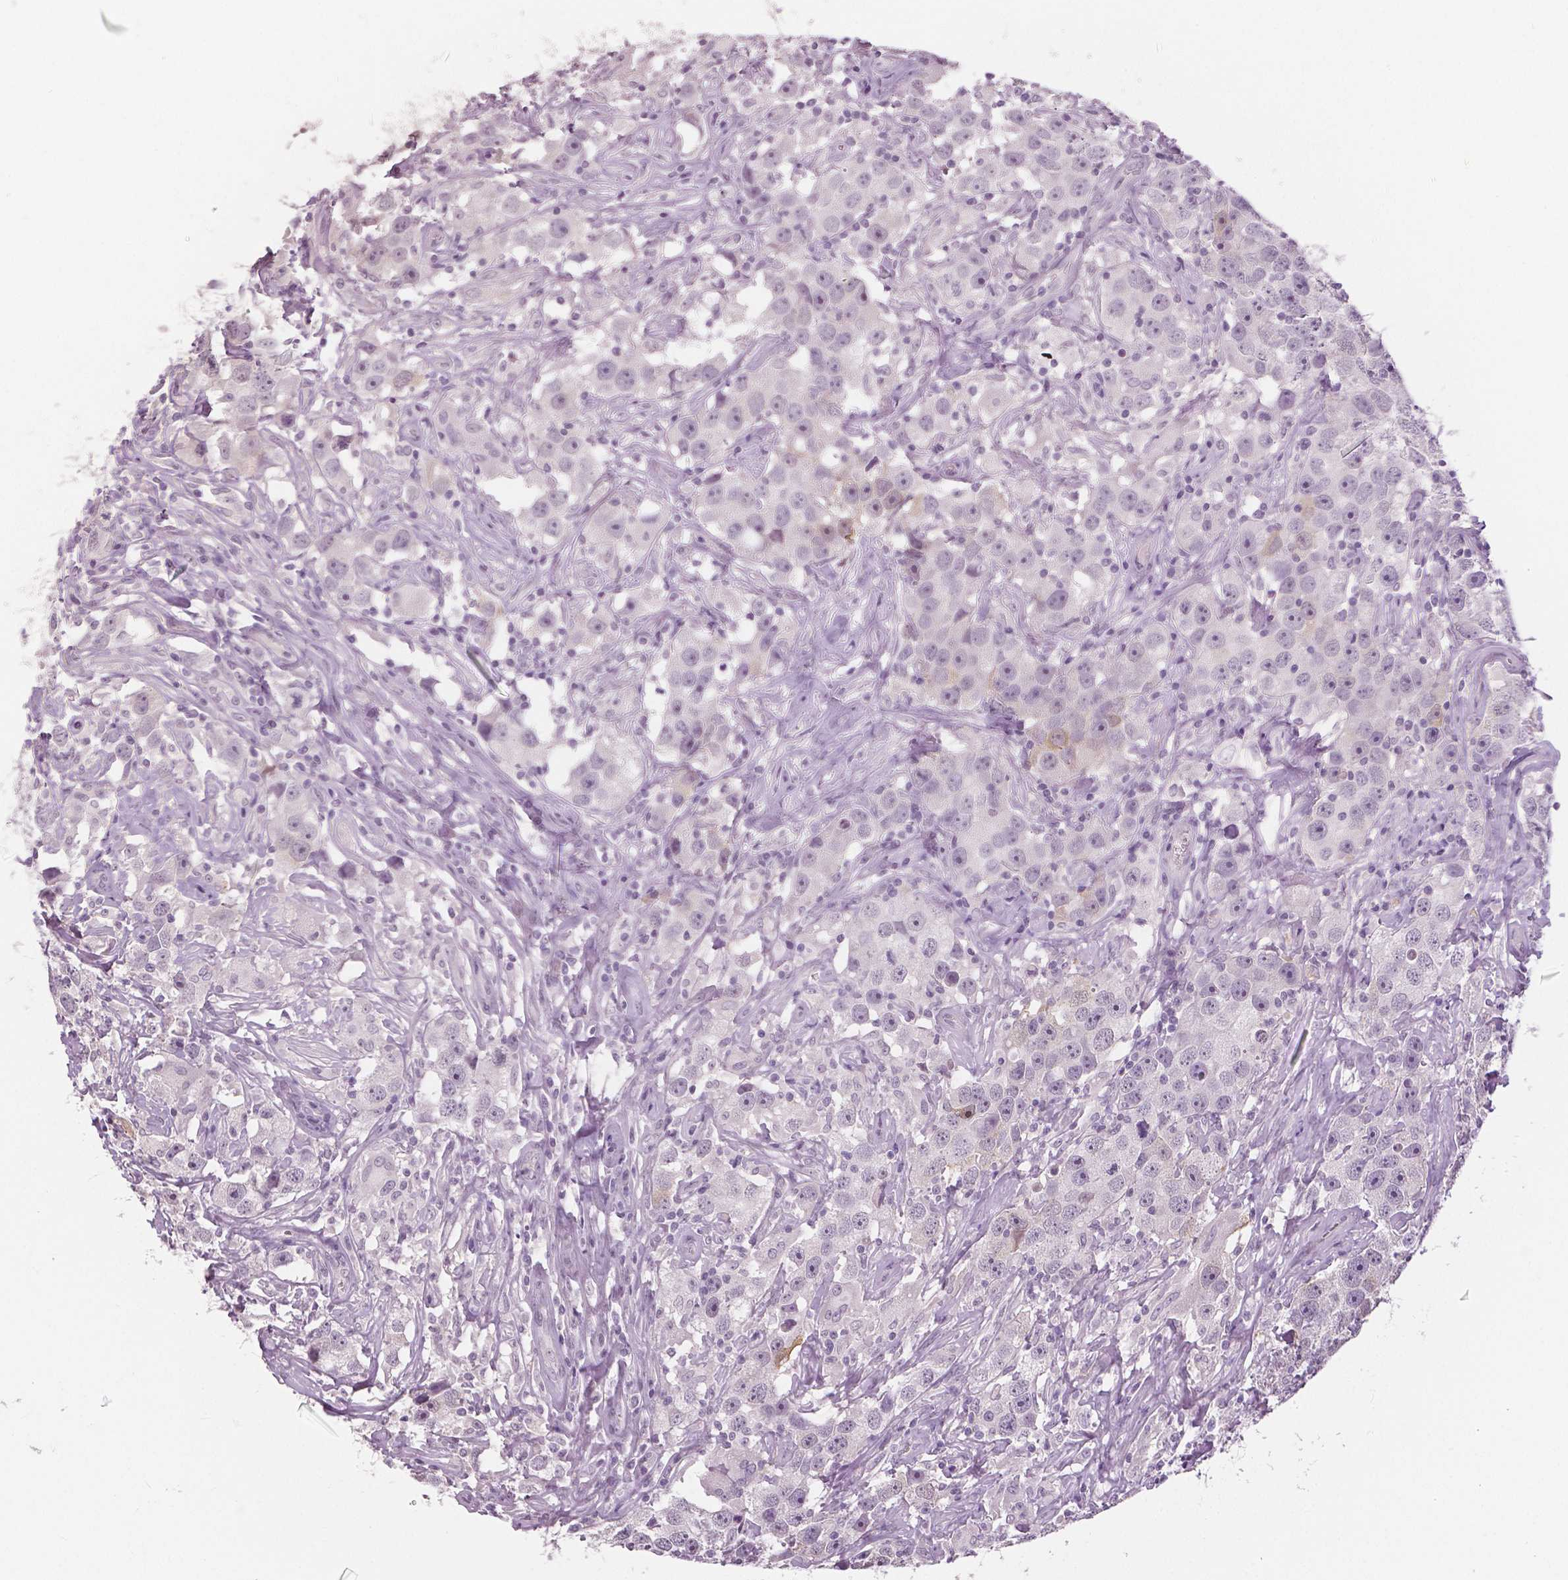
{"staining": {"intensity": "negative", "quantity": "none", "location": "none"}, "tissue": "testis cancer", "cell_type": "Tumor cells", "image_type": "cancer", "snomed": [{"axis": "morphology", "description": "Seminoma, NOS"}, {"axis": "topography", "description": "Testis"}], "caption": "An immunohistochemistry image of seminoma (testis) is shown. There is no staining in tumor cells of seminoma (testis). (Immunohistochemistry, brightfield microscopy, high magnification).", "gene": "NECAB1", "patient": {"sex": "male", "age": 49}}